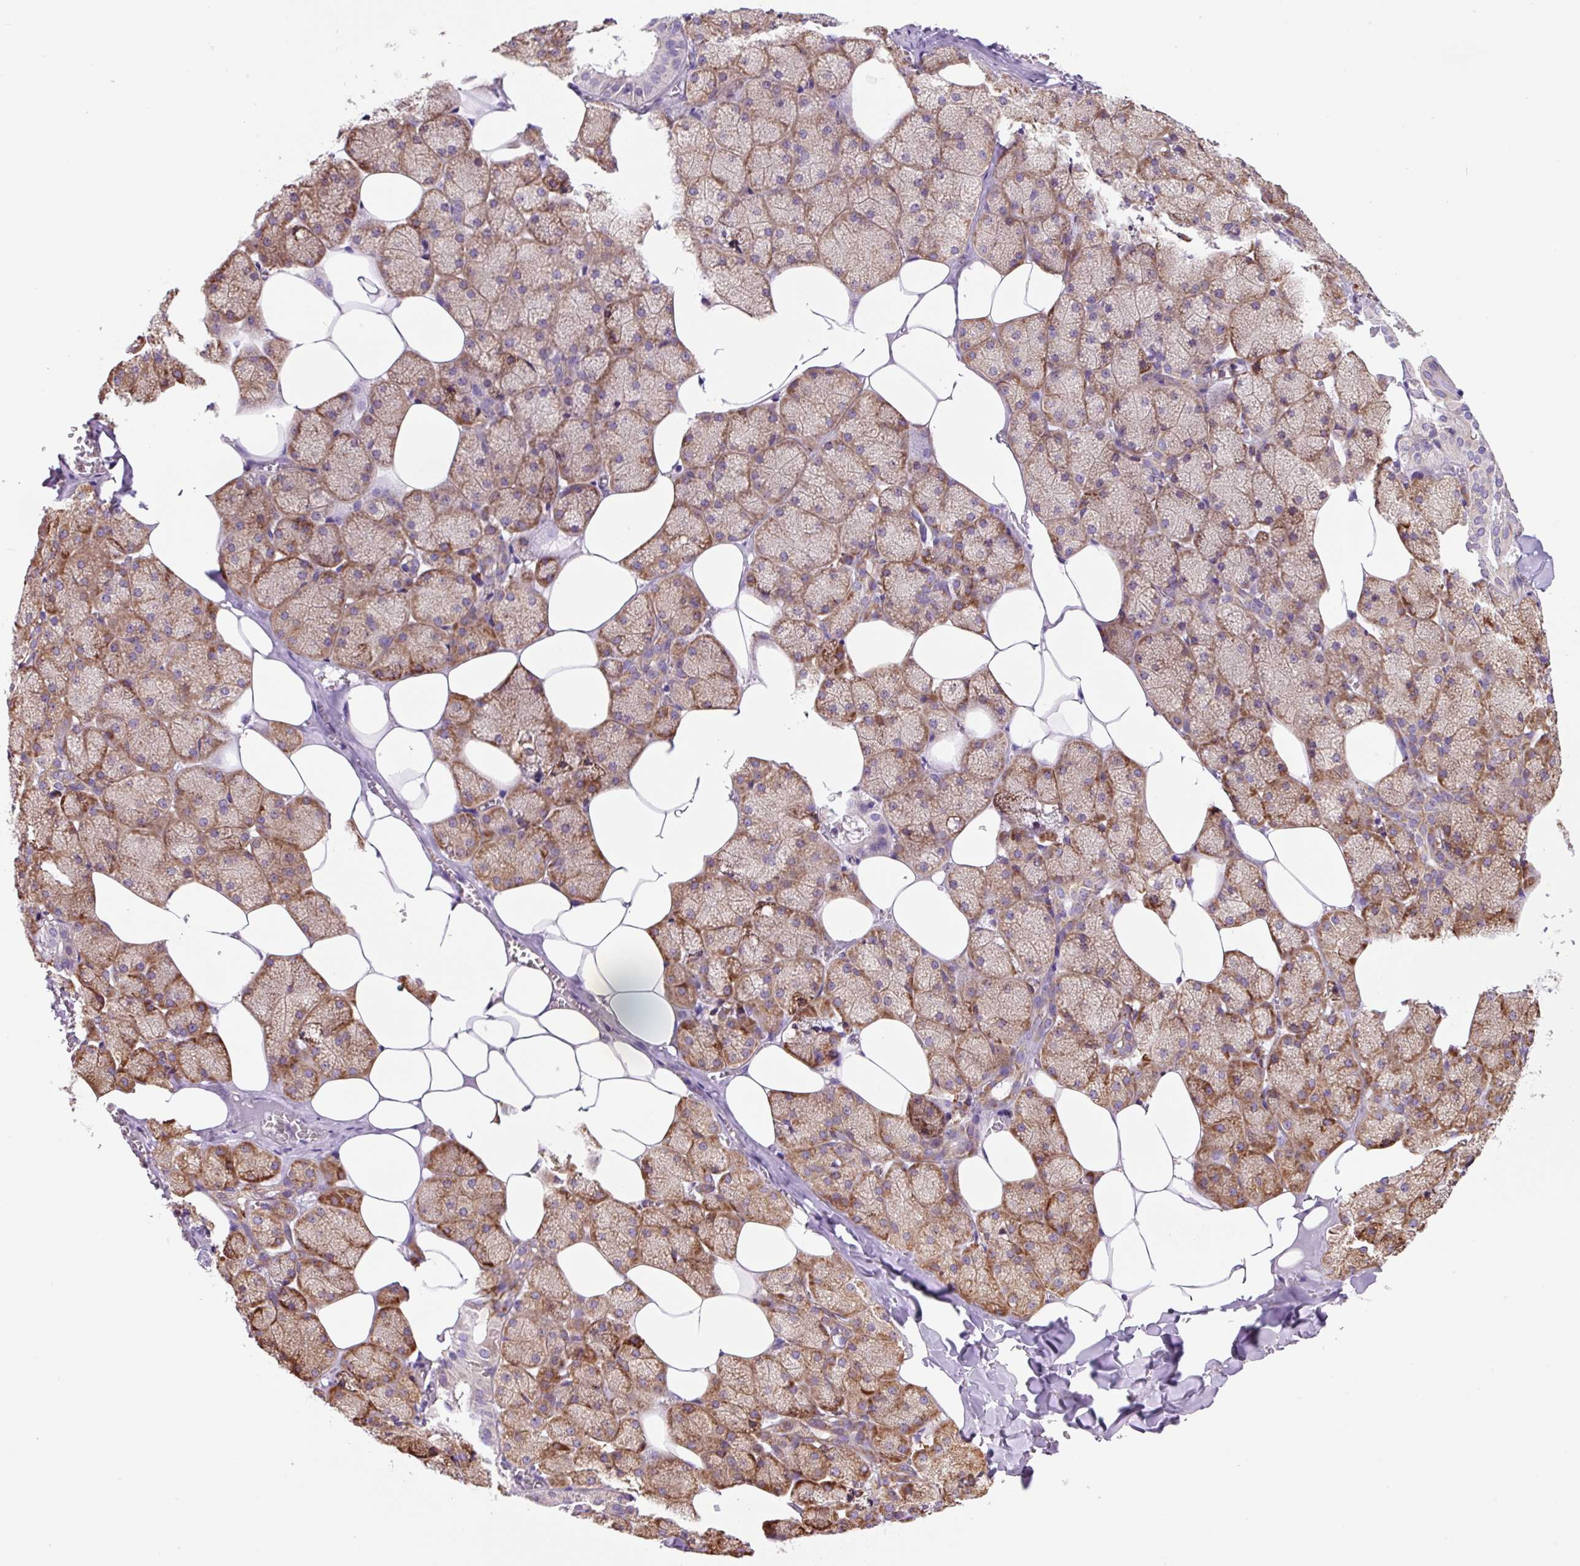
{"staining": {"intensity": "strong", "quantity": "25%-75%", "location": "cytoplasmic/membranous"}, "tissue": "salivary gland", "cell_type": "Glandular cells", "image_type": "normal", "snomed": [{"axis": "morphology", "description": "Normal tissue, NOS"}, {"axis": "topography", "description": "Salivary gland"}, {"axis": "topography", "description": "Peripheral nerve tissue"}], "caption": "A high-resolution photomicrograph shows immunohistochemistry (IHC) staining of unremarkable salivary gland, which exhibits strong cytoplasmic/membranous staining in approximately 25%-75% of glandular cells.", "gene": "RPL41", "patient": {"sex": "male", "age": 38}}